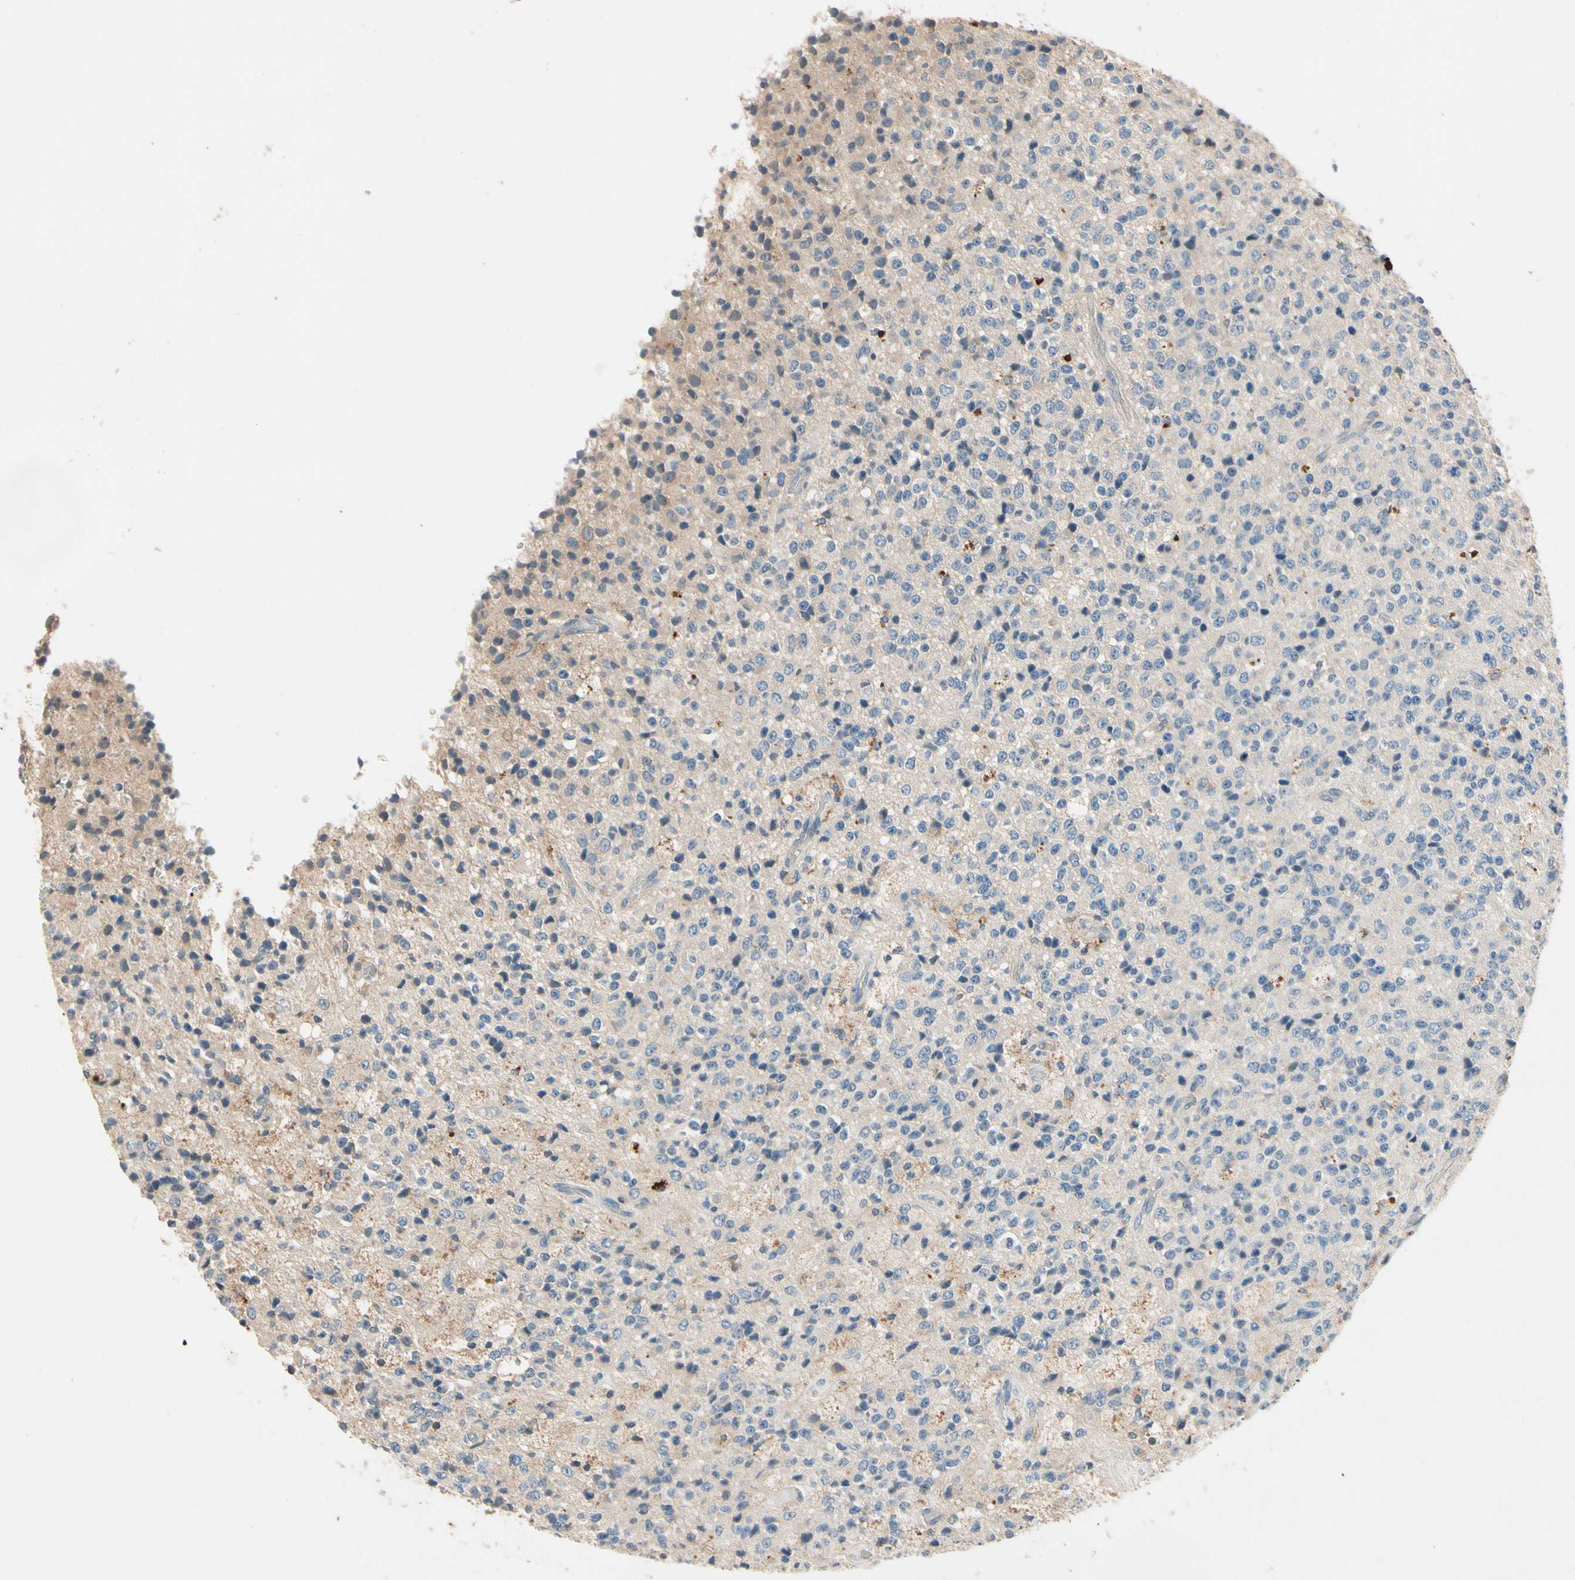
{"staining": {"intensity": "weak", "quantity": "<25%", "location": "cytoplasmic/membranous"}, "tissue": "glioma", "cell_type": "Tumor cells", "image_type": "cancer", "snomed": [{"axis": "morphology", "description": "Glioma, malignant, High grade"}, {"axis": "topography", "description": "pancreas cauda"}], "caption": "Photomicrograph shows no protein staining in tumor cells of malignant glioma (high-grade) tissue.", "gene": "IL1RL1", "patient": {"sex": "male", "age": 60}}